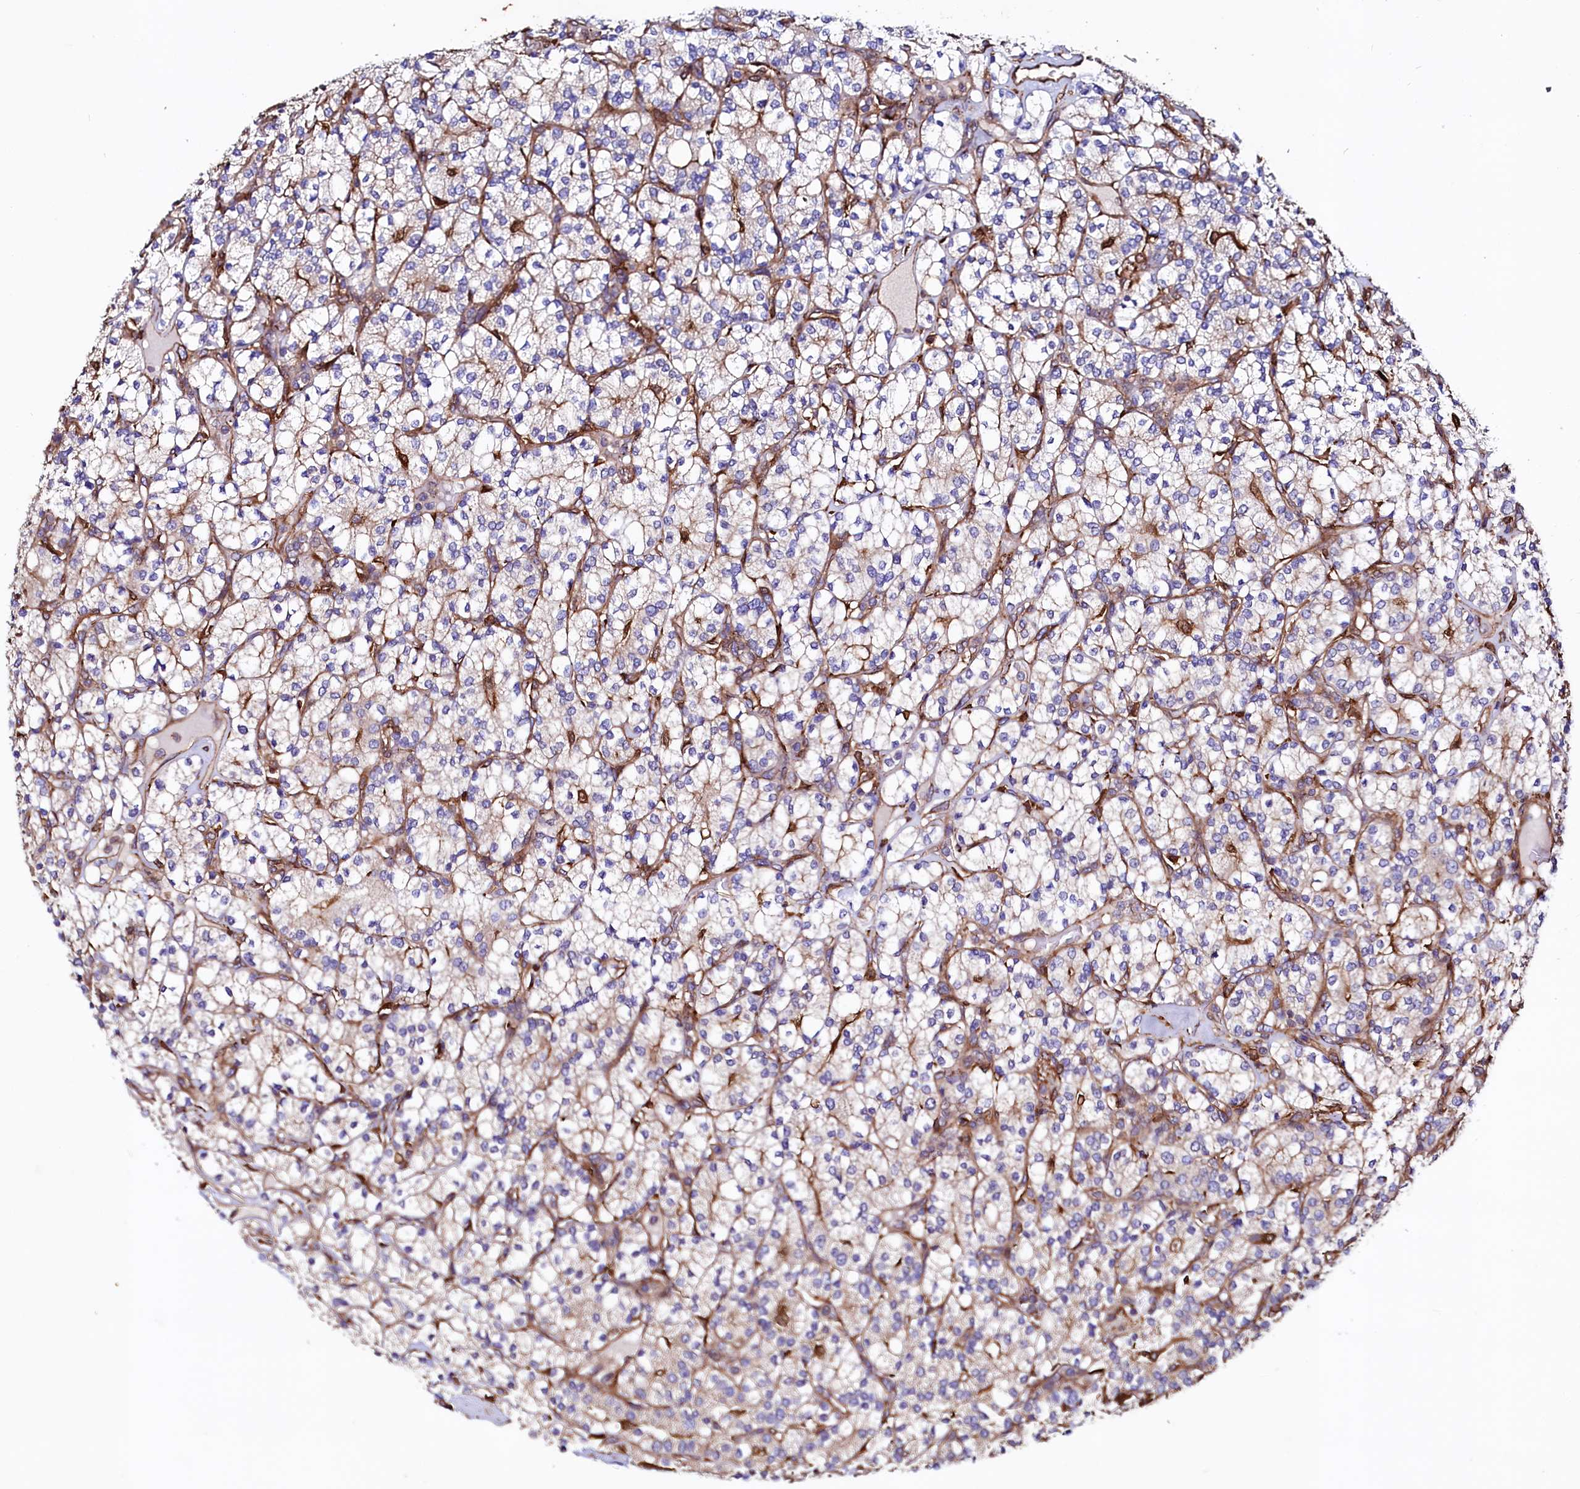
{"staining": {"intensity": "negative", "quantity": "none", "location": "none"}, "tissue": "renal cancer", "cell_type": "Tumor cells", "image_type": "cancer", "snomed": [{"axis": "morphology", "description": "Adenocarcinoma, NOS"}, {"axis": "topography", "description": "Kidney"}], "caption": "The micrograph exhibits no staining of tumor cells in renal cancer (adenocarcinoma).", "gene": "STAMBPL1", "patient": {"sex": "male", "age": 77}}